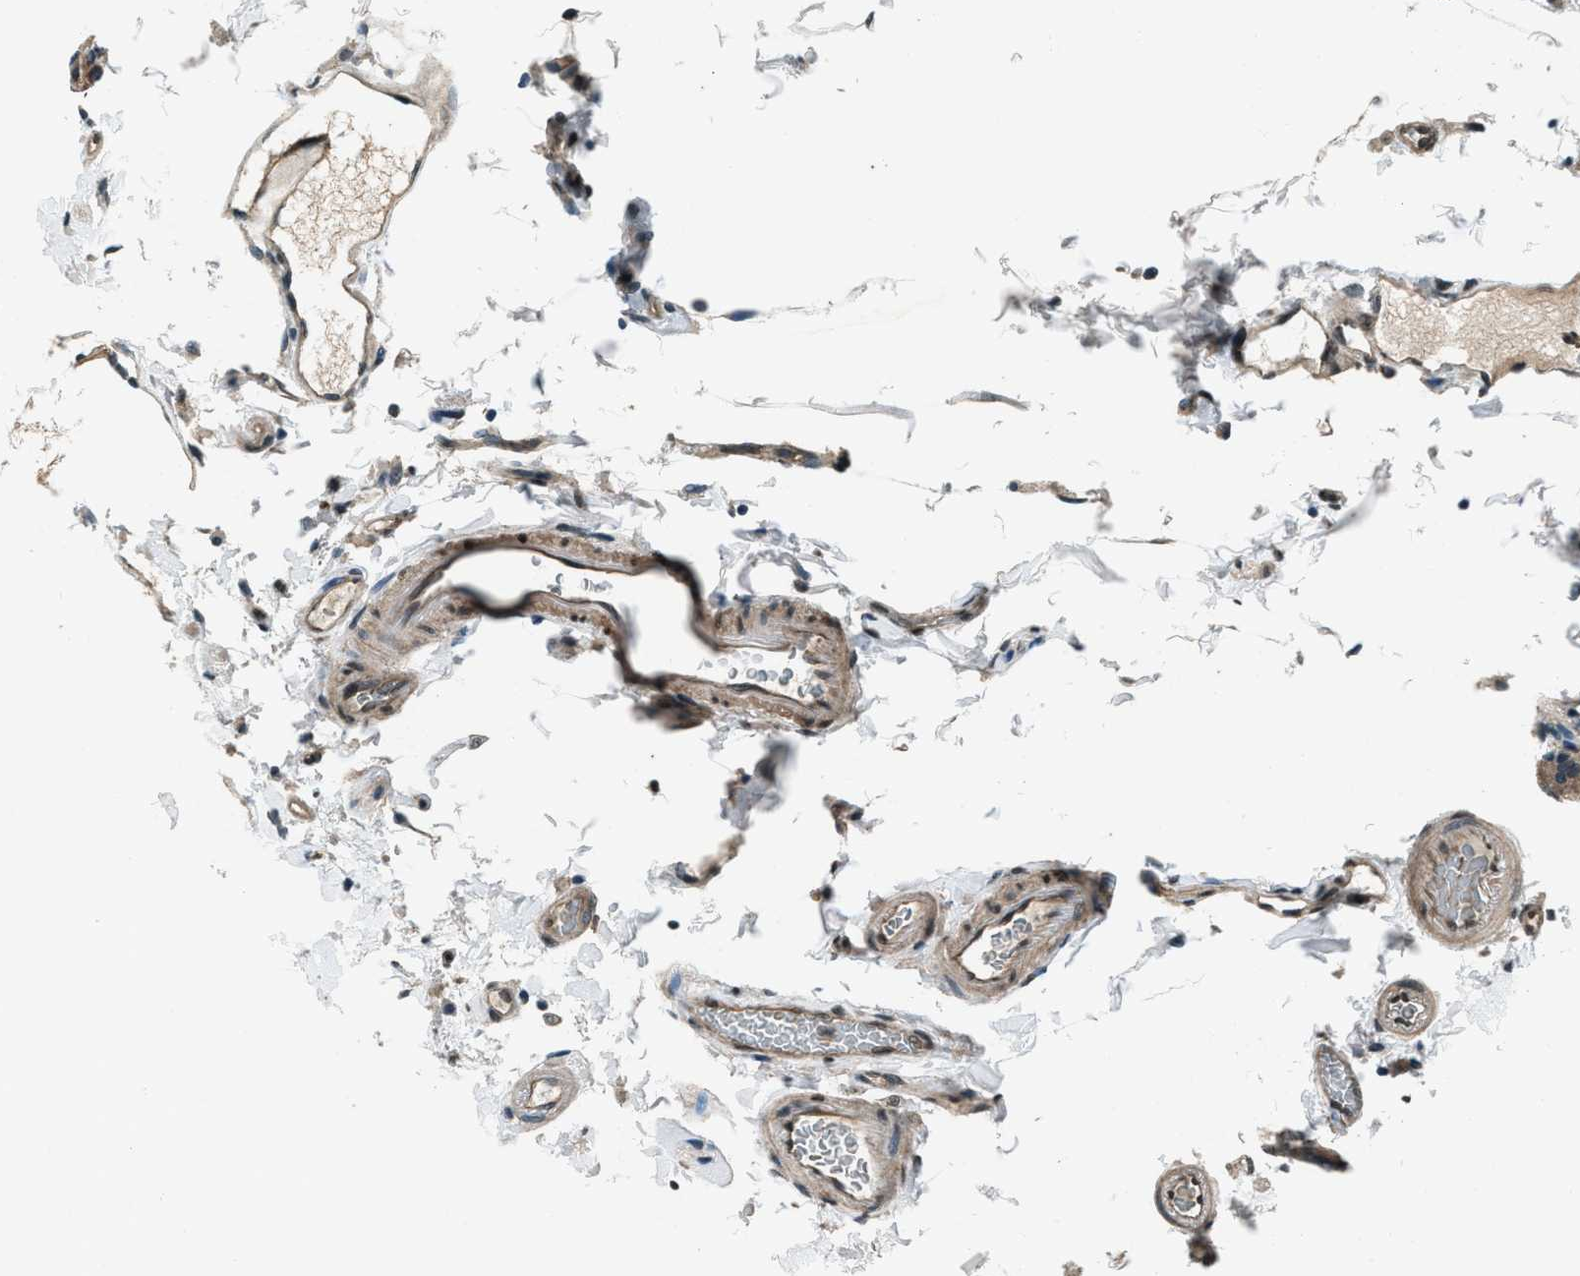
{"staining": {"intensity": "moderate", "quantity": ">75%", "location": "cytoplasmic/membranous"}, "tissue": "duodenum", "cell_type": "Glandular cells", "image_type": "normal", "snomed": [{"axis": "morphology", "description": "Normal tissue, NOS"}, {"axis": "topography", "description": "Small intestine, NOS"}], "caption": "This histopathology image exhibits unremarkable duodenum stained with immunohistochemistry (IHC) to label a protein in brown. The cytoplasmic/membranous of glandular cells show moderate positivity for the protein. Nuclei are counter-stained blue.", "gene": "SVIL", "patient": {"sex": "female", "age": 71}}